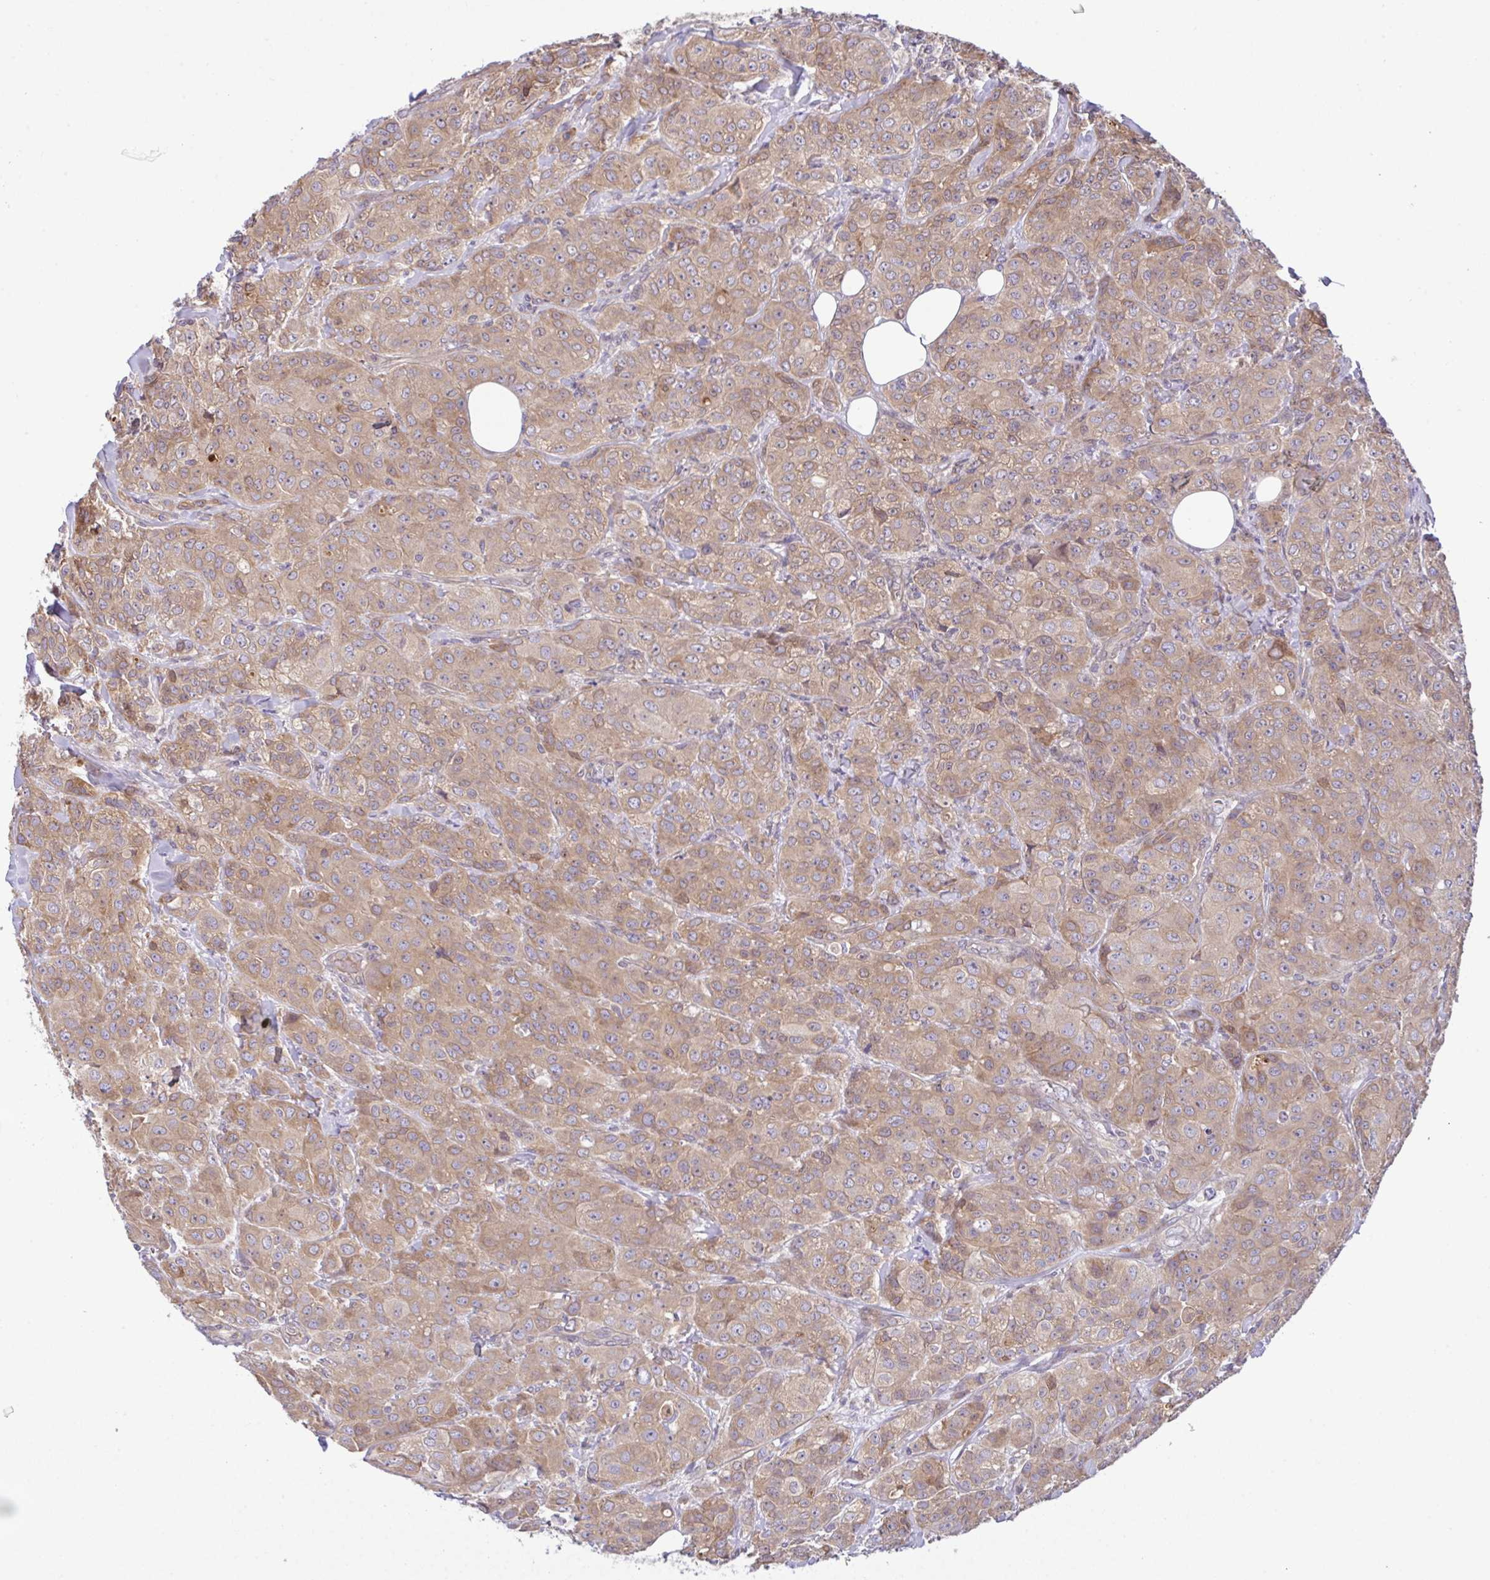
{"staining": {"intensity": "moderate", "quantity": ">75%", "location": "cytoplasmic/membranous"}, "tissue": "breast cancer", "cell_type": "Tumor cells", "image_type": "cancer", "snomed": [{"axis": "morphology", "description": "Normal tissue, NOS"}, {"axis": "morphology", "description": "Duct carcinoma"}, {"axis": "topography", "description": "Breast"}], "caption": "Immunohistochemical staining of intraductal carcinoma (breast) shows medium levels of moderate cytoplasmic/membranous staining in approximately >75% of tumor cells.", "gene": "UBE4A", "patient": {"sex": "female", "age": 43}}